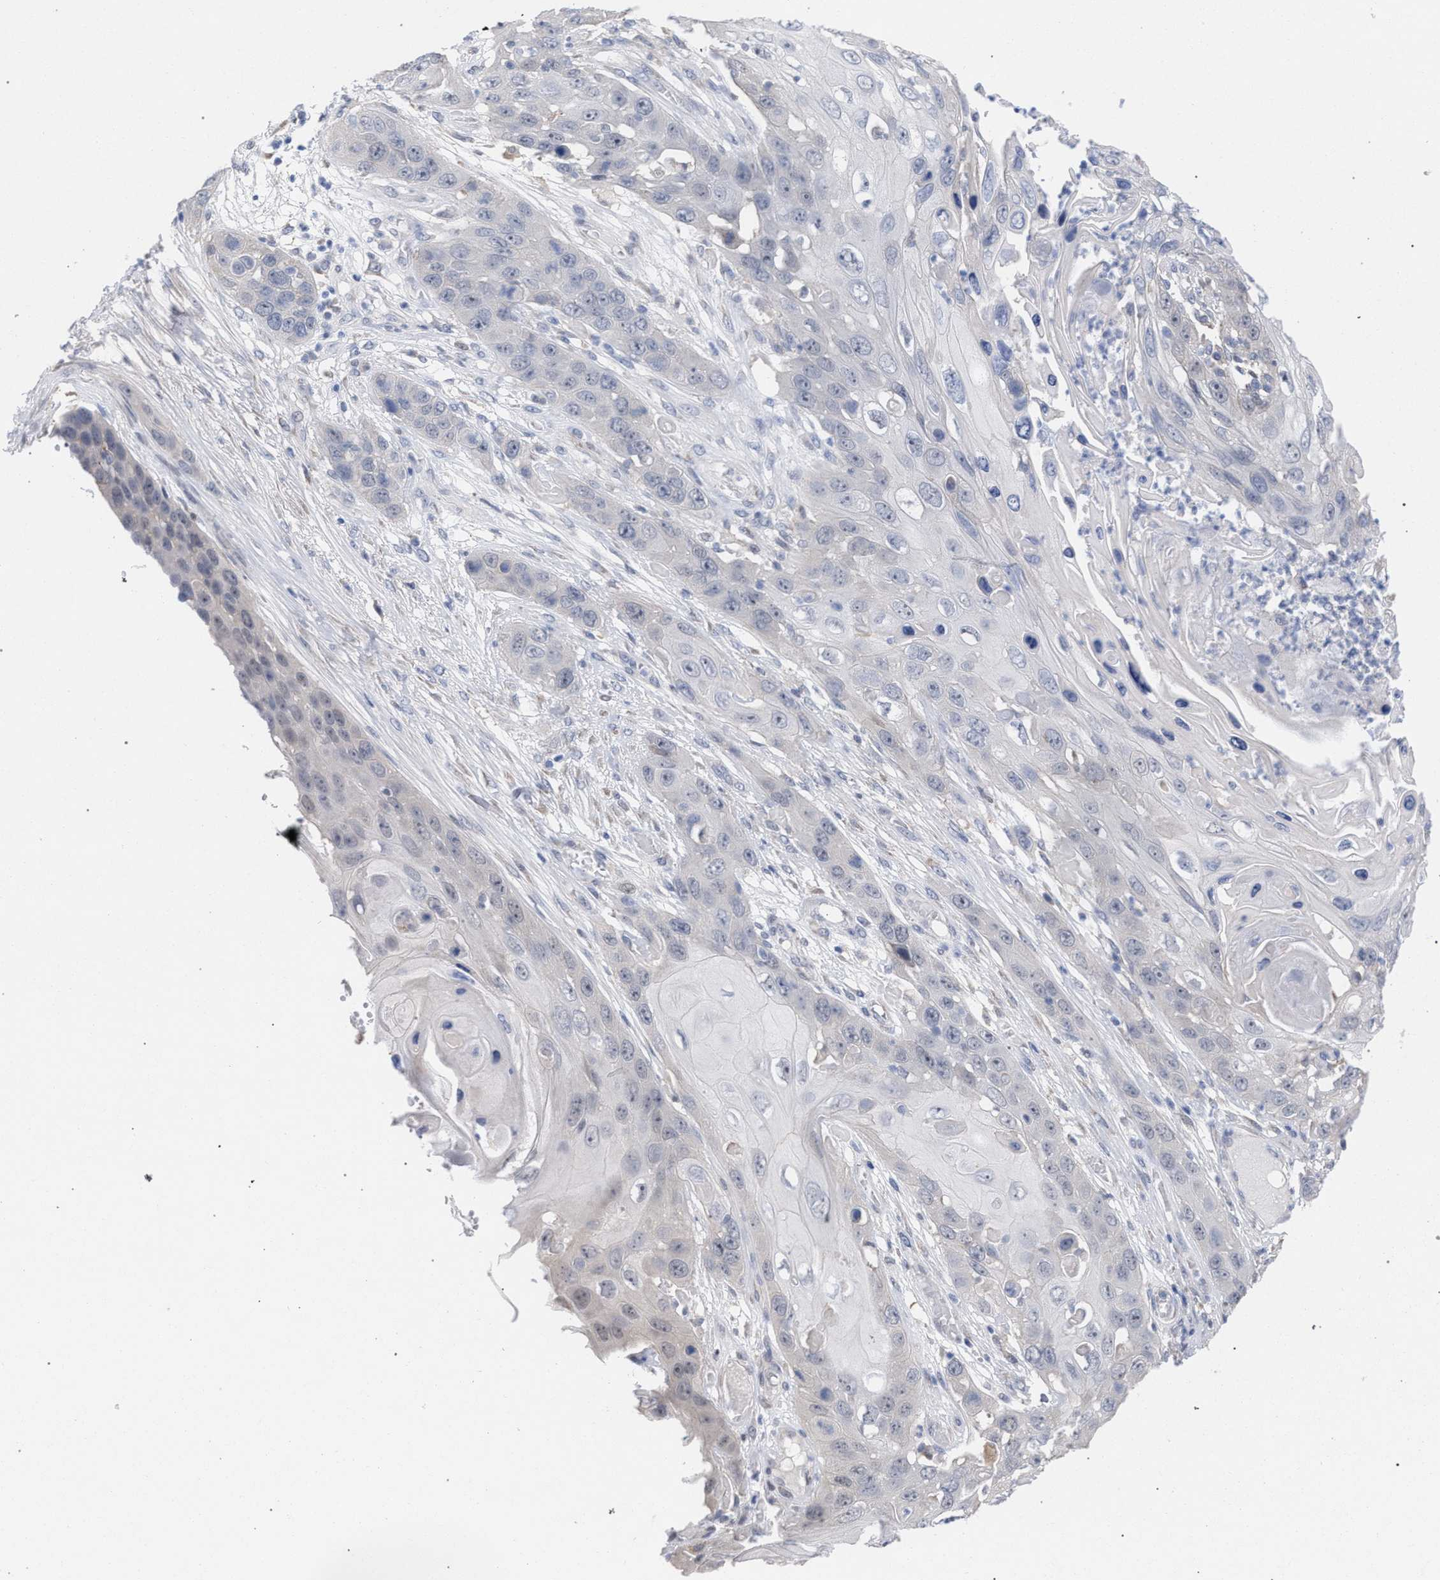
{"staining": {"intensity": "weak", "quantity": "25%-75%", "location": "nuclear"}, "tissue": "skin cancer", "cell_type": "Tumor cells", "image_type": "cancer", "snomed": [{"axis": "morphology", "description": "Squamous cell carcinoma, NOS"}, {"axis": "topography", "description": "Skin"}], "caption": "The immunohistochemical stain highlights weak nuclear staining in tumor cells of skin cancer tissue.", "gene": "FHOD3", "patient": {"sex": "male", "age": 55}}